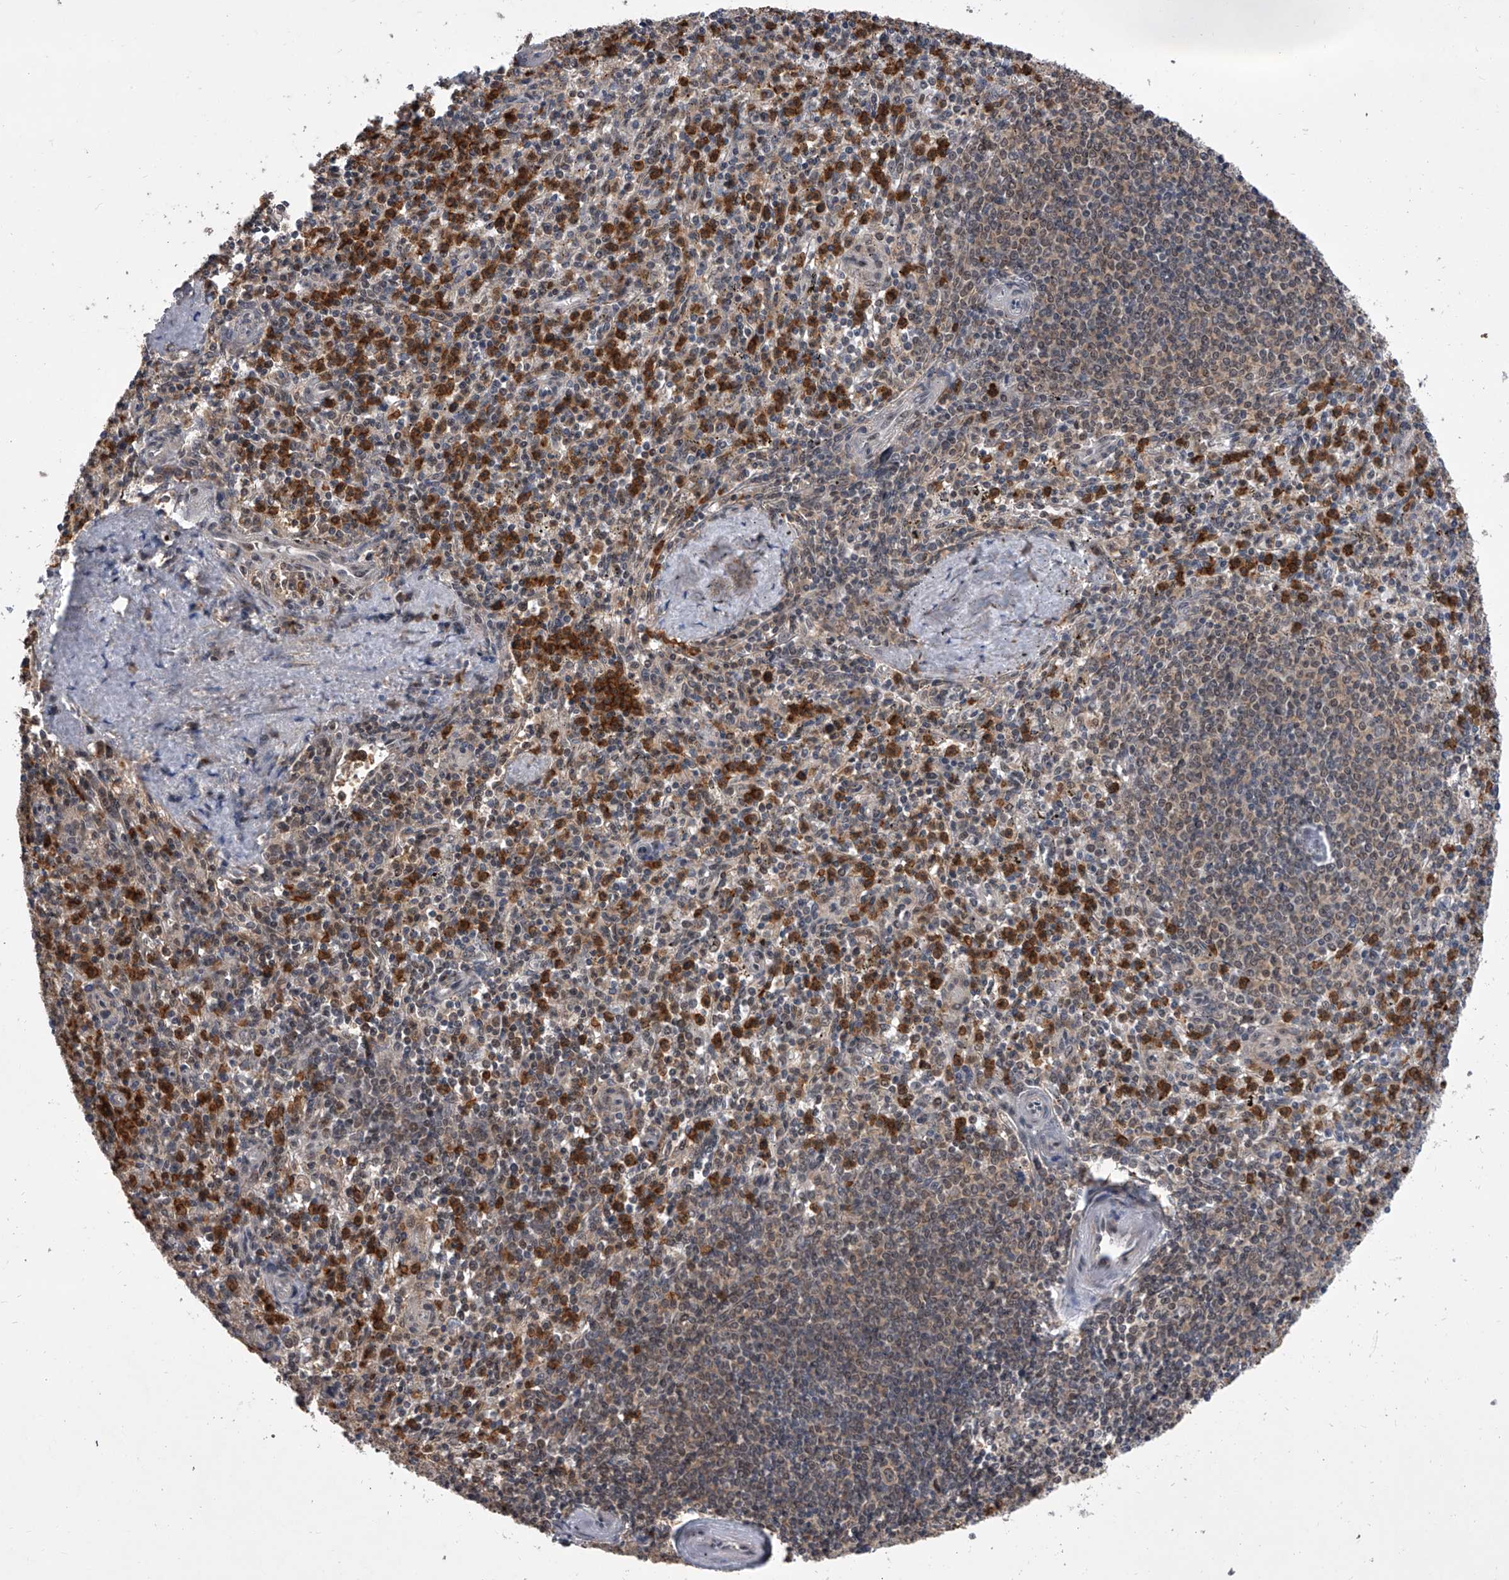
{"staining": {"intensity": "strong", "quantity": "25%-75%", "location": "cytoplasmic/membranous,nuclear"}, "tissue": "spleen", "cell_type": "Cells in red pulp", "image_type": "normal", "snomed": [{"axis": "morphology", "description": "Normal tissue, NOS"}, {"axis": "topography", "description": "Spleen"}], "caption": "Normal spleen reveals strong cytoplasmic/membranous,nuclear expression in approximately 25%-75% of cells in red pulp, visualized by immunohistochemistry. Immunohistochemistry (ihc) stains the protein of interest in brown and the nuclei are stained blue.", "gene": "BHLHE23", "patient": {"sex": "male", "age": 72}}